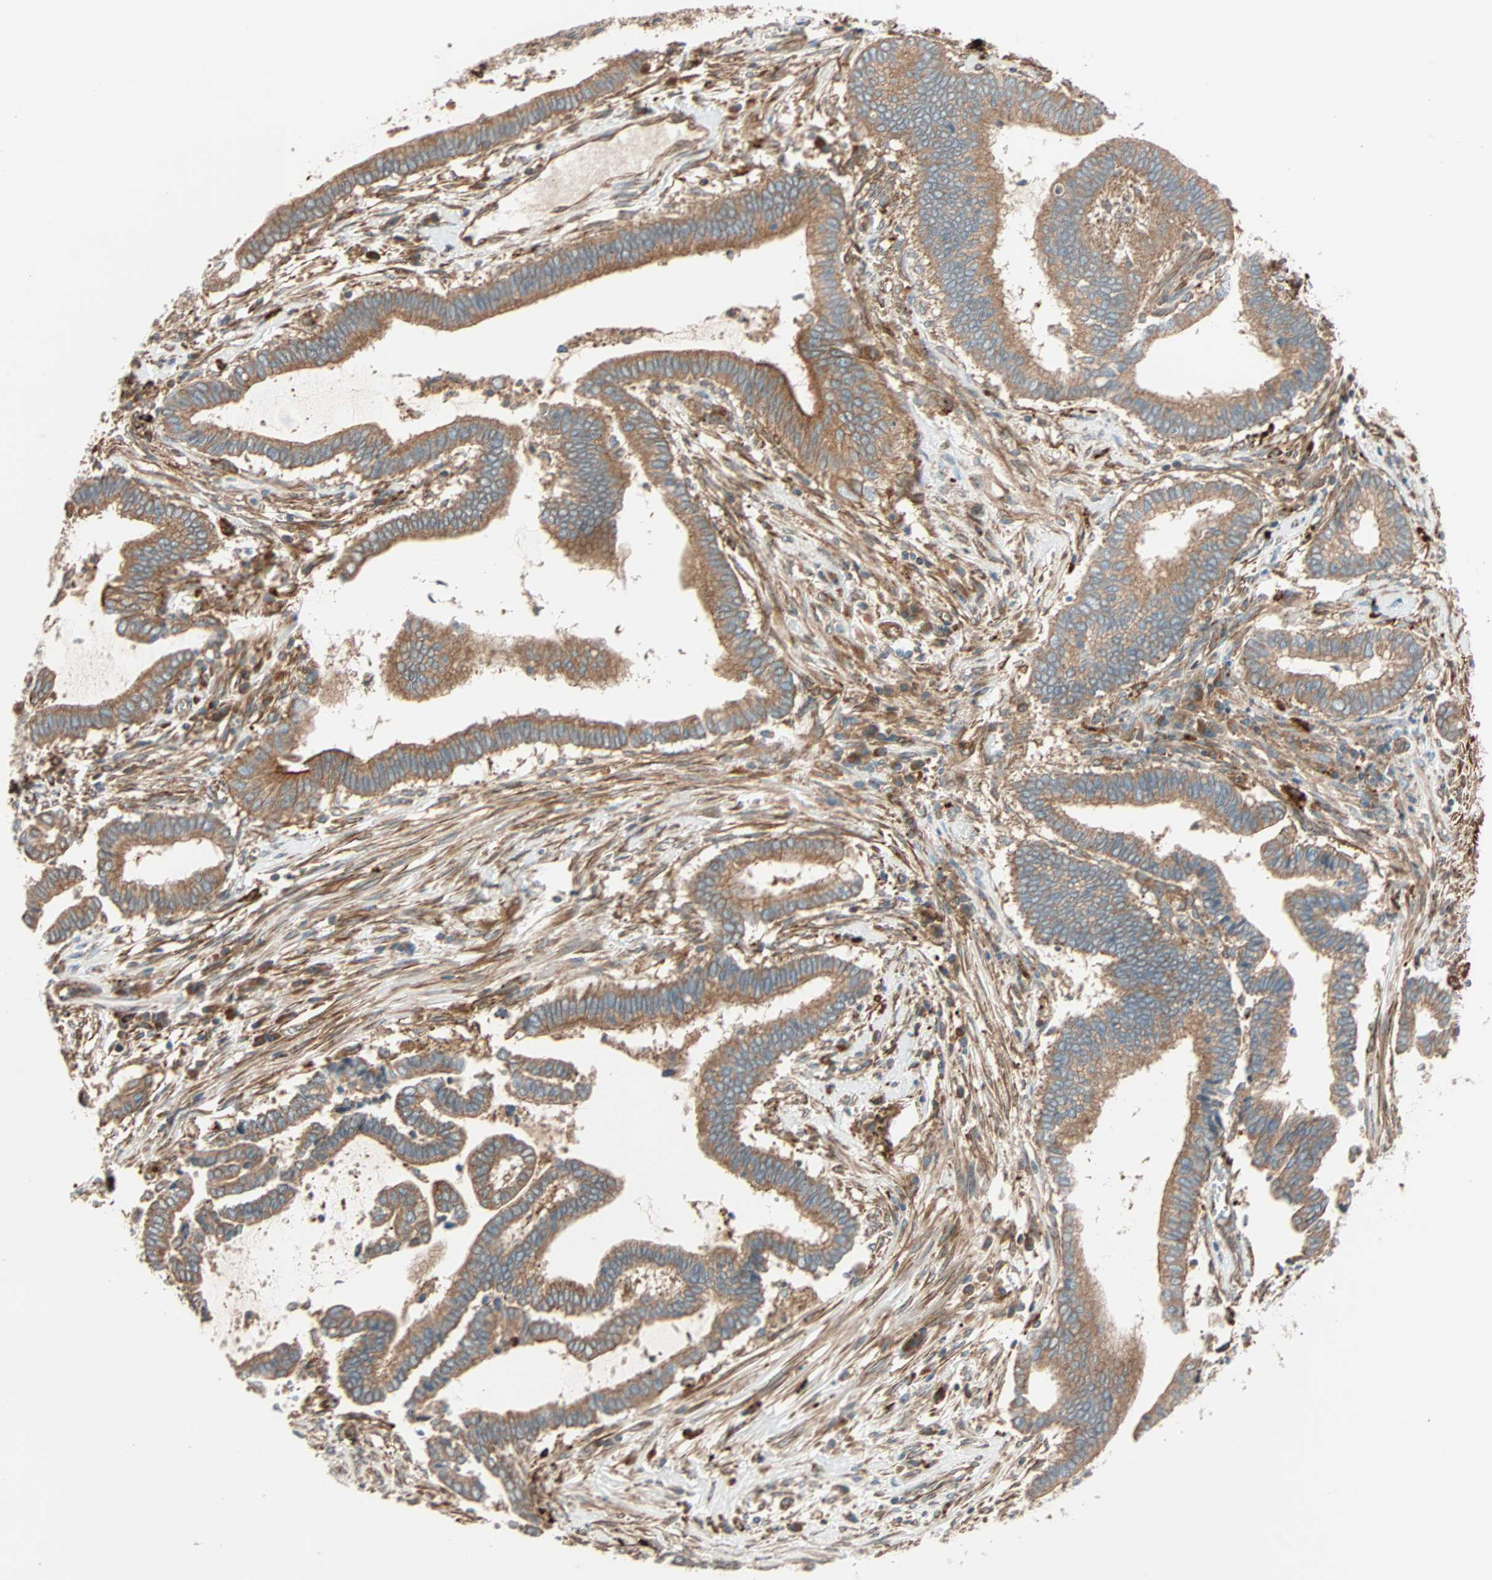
{"staining": {"intensity": "moderate", "quantity": ">75%", "location": "cytoplasmic/membranous"}, "tissue": "cervical cancer", "cell_type": "Tumor cells", "image_type": "cancer", "snomed": [{"axis": "morphology", "description": "Adenocarcinoma, NOS"}, {"axis": "topography", "description": "Cervix"}], "caption": "Human cervical cancer (adenocarcinoma) stained for a protein (brown) shows moderate cytoplasmic/membranous positive expression in about >75% of tumor cells.", "gene": "PHYH", "patient": {"sex": "female", "age": 44}}